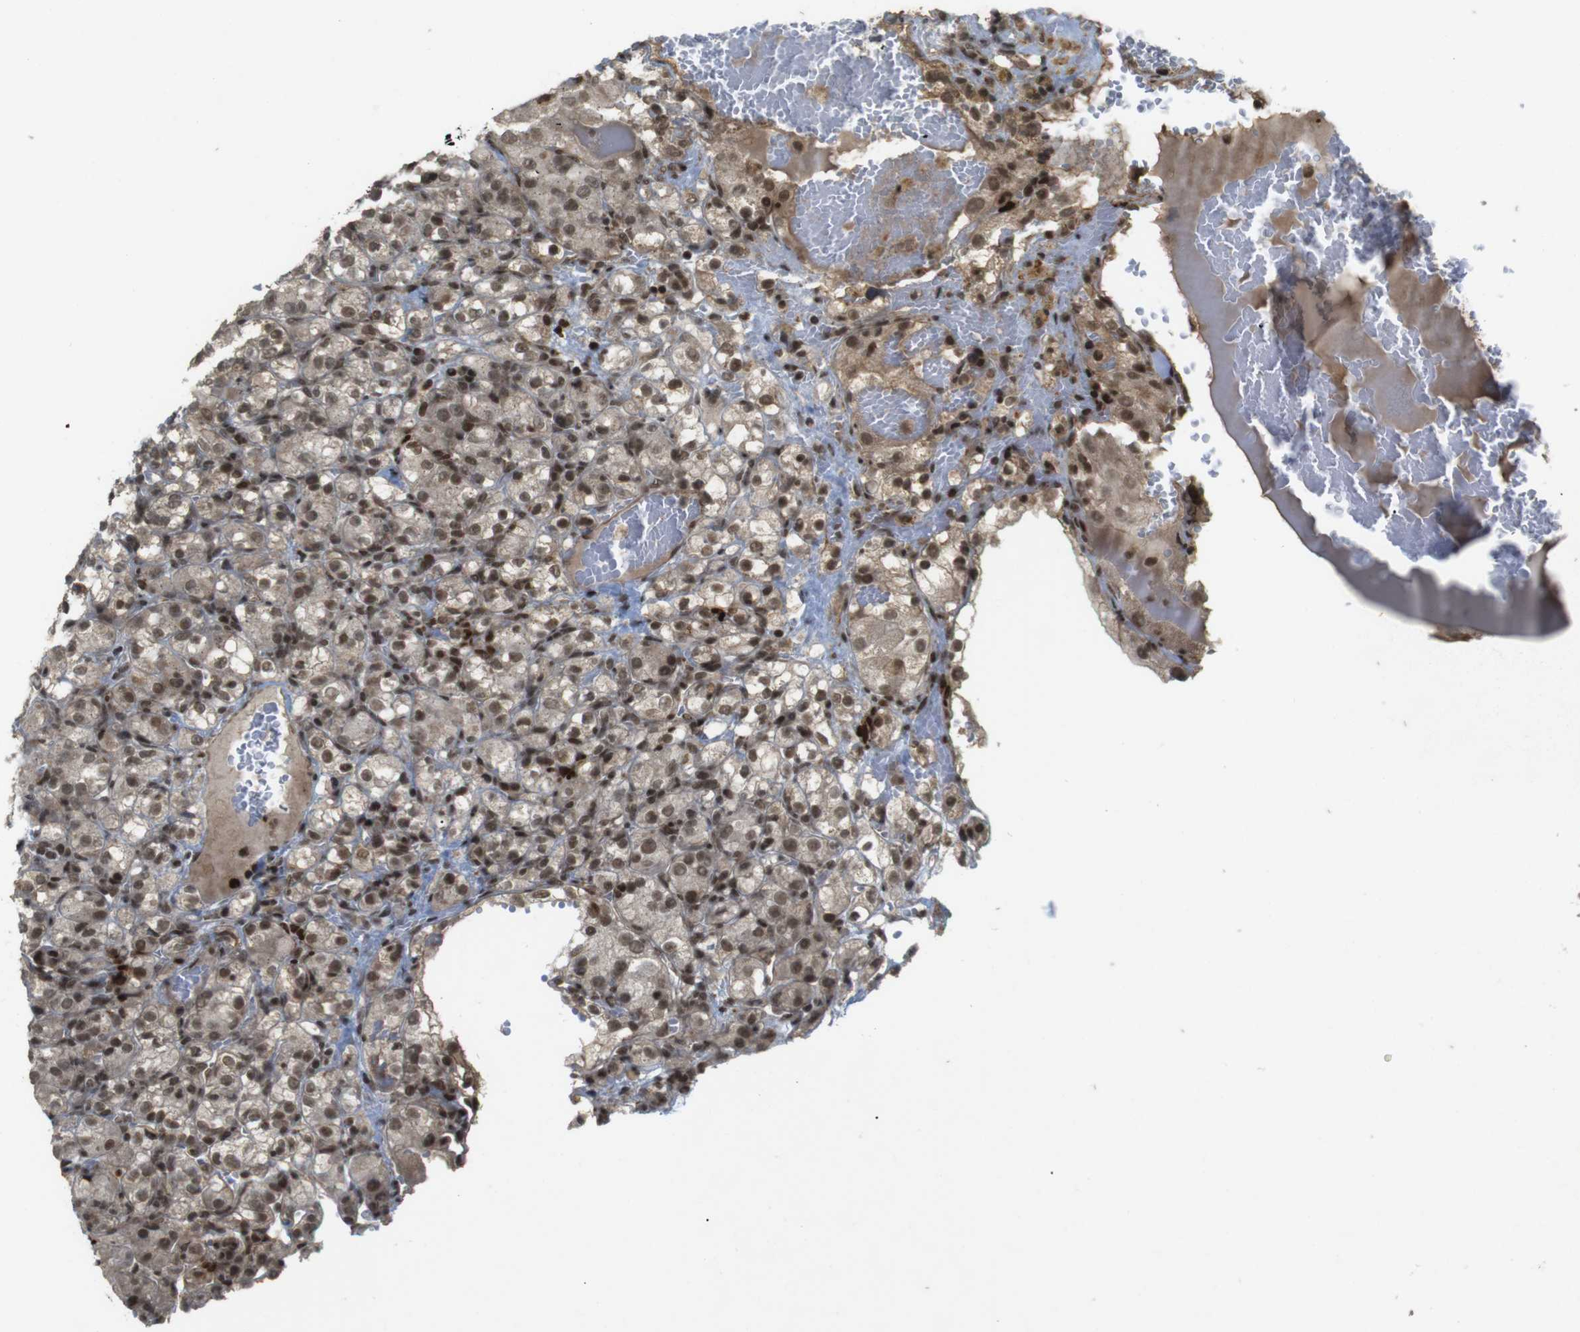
{"staining": {"intensity": "moderate", "quantity": ">75%", "location": "cytoplasmic/membranous,nuclear"}, "tissue": "renal cancer", "cell_type": "Tumor cells", "image_type": "cancer", "snomed": [{"axis": "morphology", "description": "Normal tissue, NOS"}, {"axis": "morphology", "description": "Adenocarcinoma, NOS"}, {"axis": "topography", "description": "Kidney"}], "caption": "Immunohistochemical staining of renal adenocarcinoma demonstrates moderate cytoplasmic/membranous and nuclear protein positivity in approximately >75% of tumor cells.", "gene": "SP2", "patient": {"sex": "male", "age": 61}}